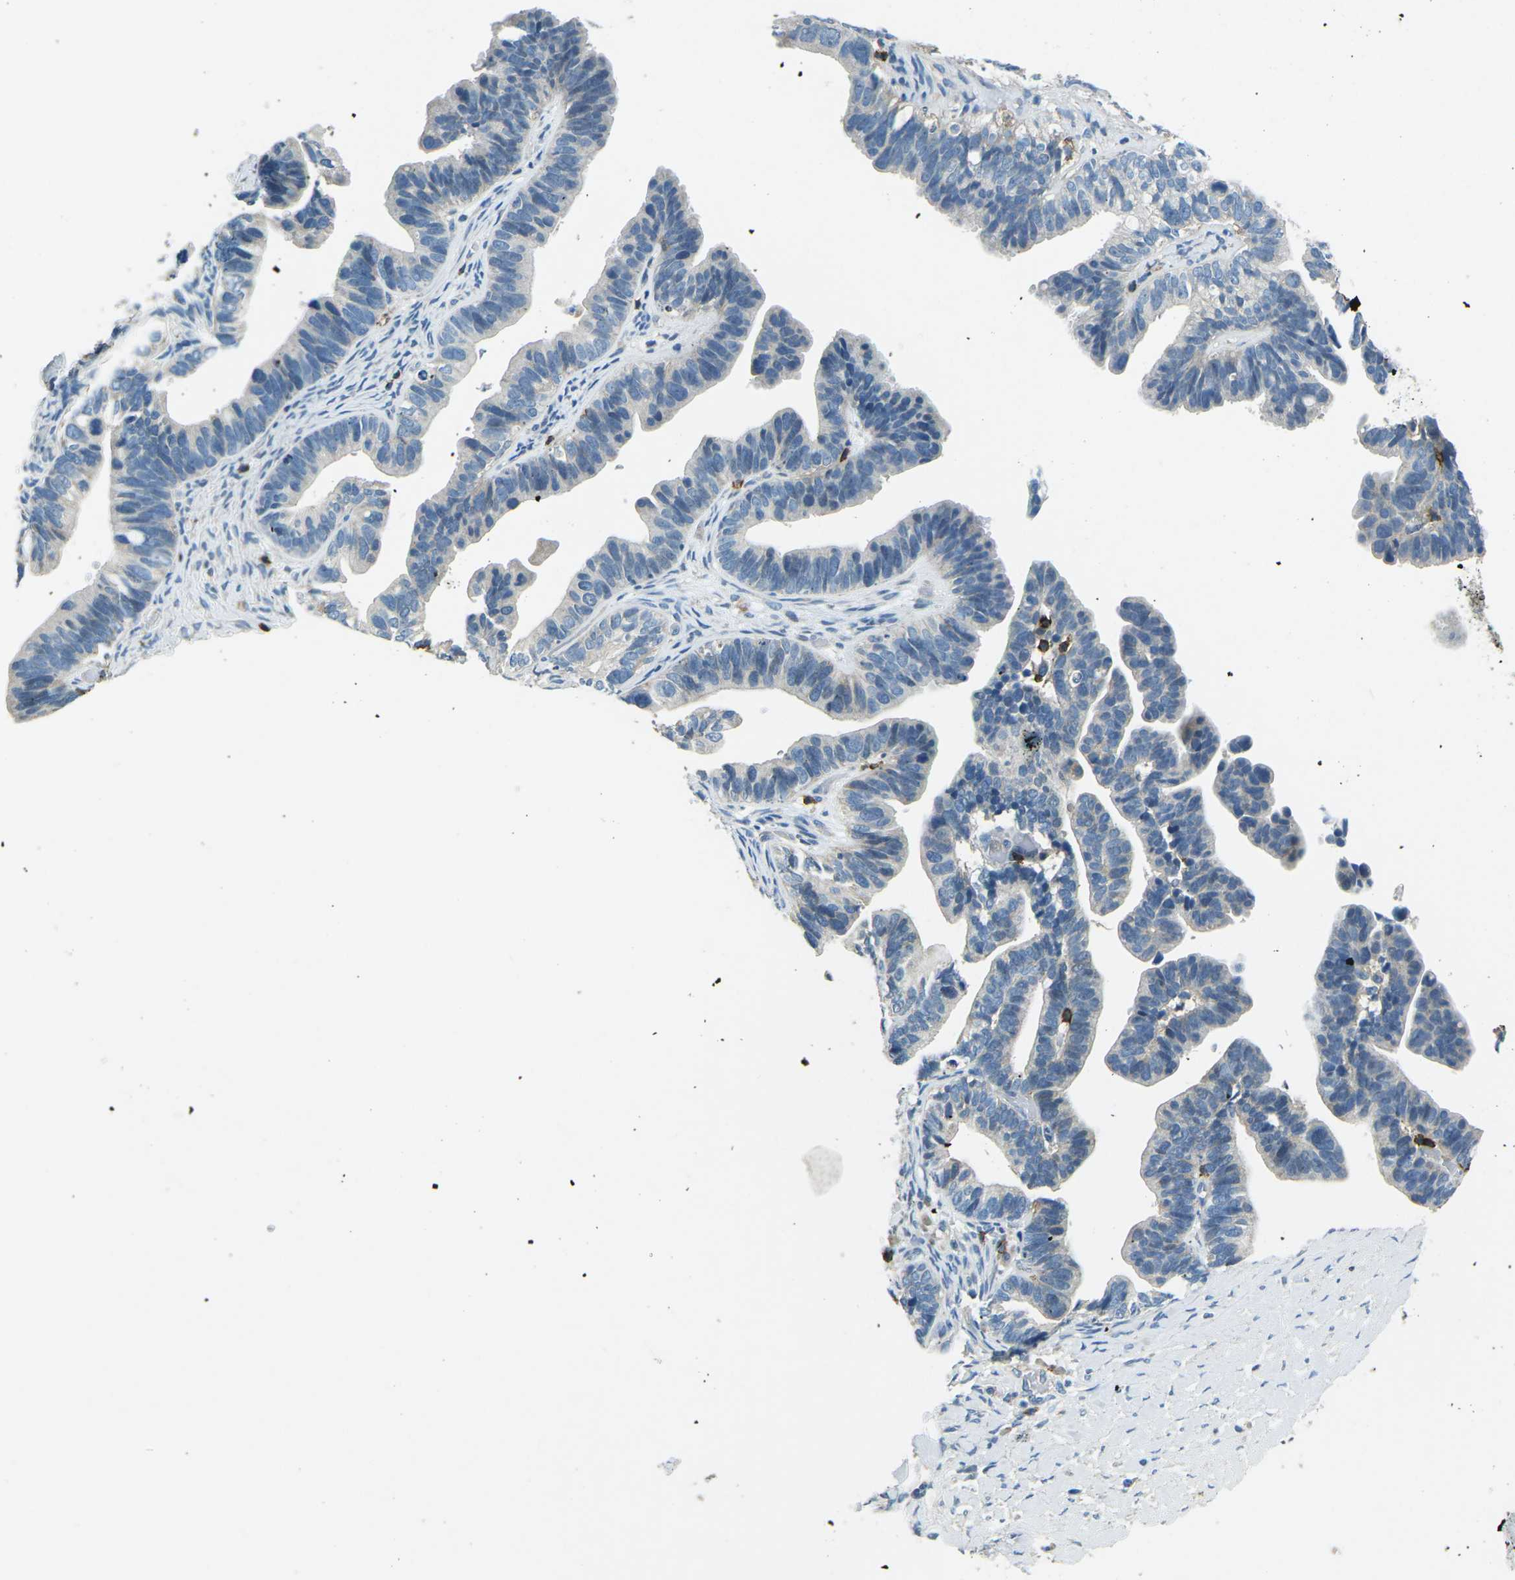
{"staining": {"intensity": "negative", "quantity": "none", "location": "none"}, "tissue": "ovarian cancer", "cell_type": "Tumor cells", "image_type": "cancer", "snomed": [{"axis": "morphology", "description": "Cystadenocarcinoma, serous, NOS"}, {"axis": "topography", "description": "Ovary"}], "caption": "There is no significant positivity in tumor cells of ovarian serous cystadenocarcinoma.", "gene": "CD6", "patient": {"sex": "female", "age": 56}}